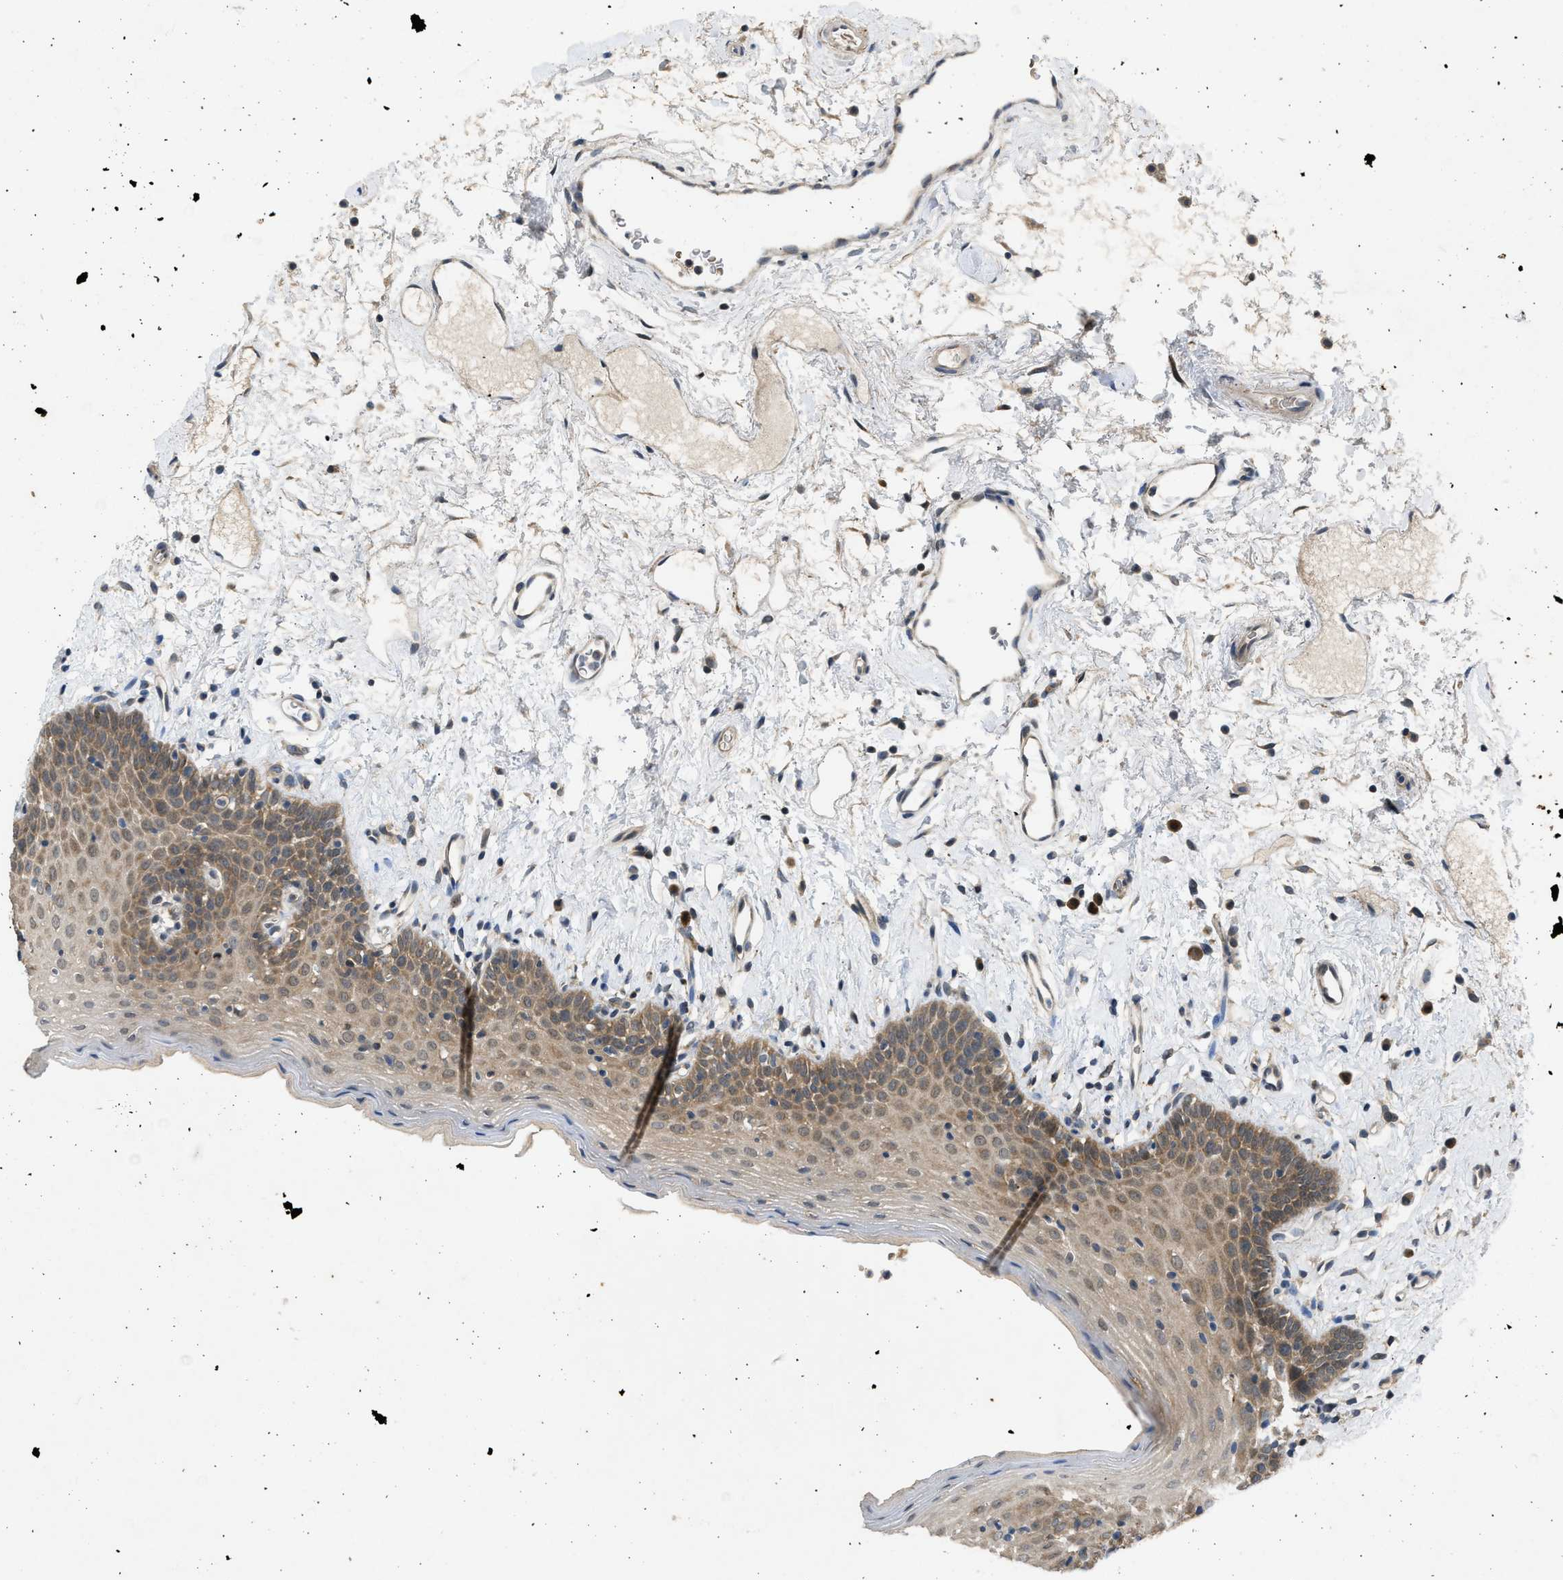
{"staining": {"intensity": "moderate", "quantity": "25%-75%", "location": "cytoplasmic/membranous"}, "tissue": "oral mucosa", "cell_type": "Squamous epithelial cells", "image_type": "normal", "snomed": [{"axis": "morphology", "description": "Normal tissue, NOS"}, {"axis": "topography", "description": "Oral tissue"}], "caption": "Squamous epithelial cells display medium levels of moderate cytoplasmic/membranous expression in approximately 25%-75% of cells in benign oral mucosa.", "gene": "MAPK7", "patient": {"sex": "male", "age": 66}}